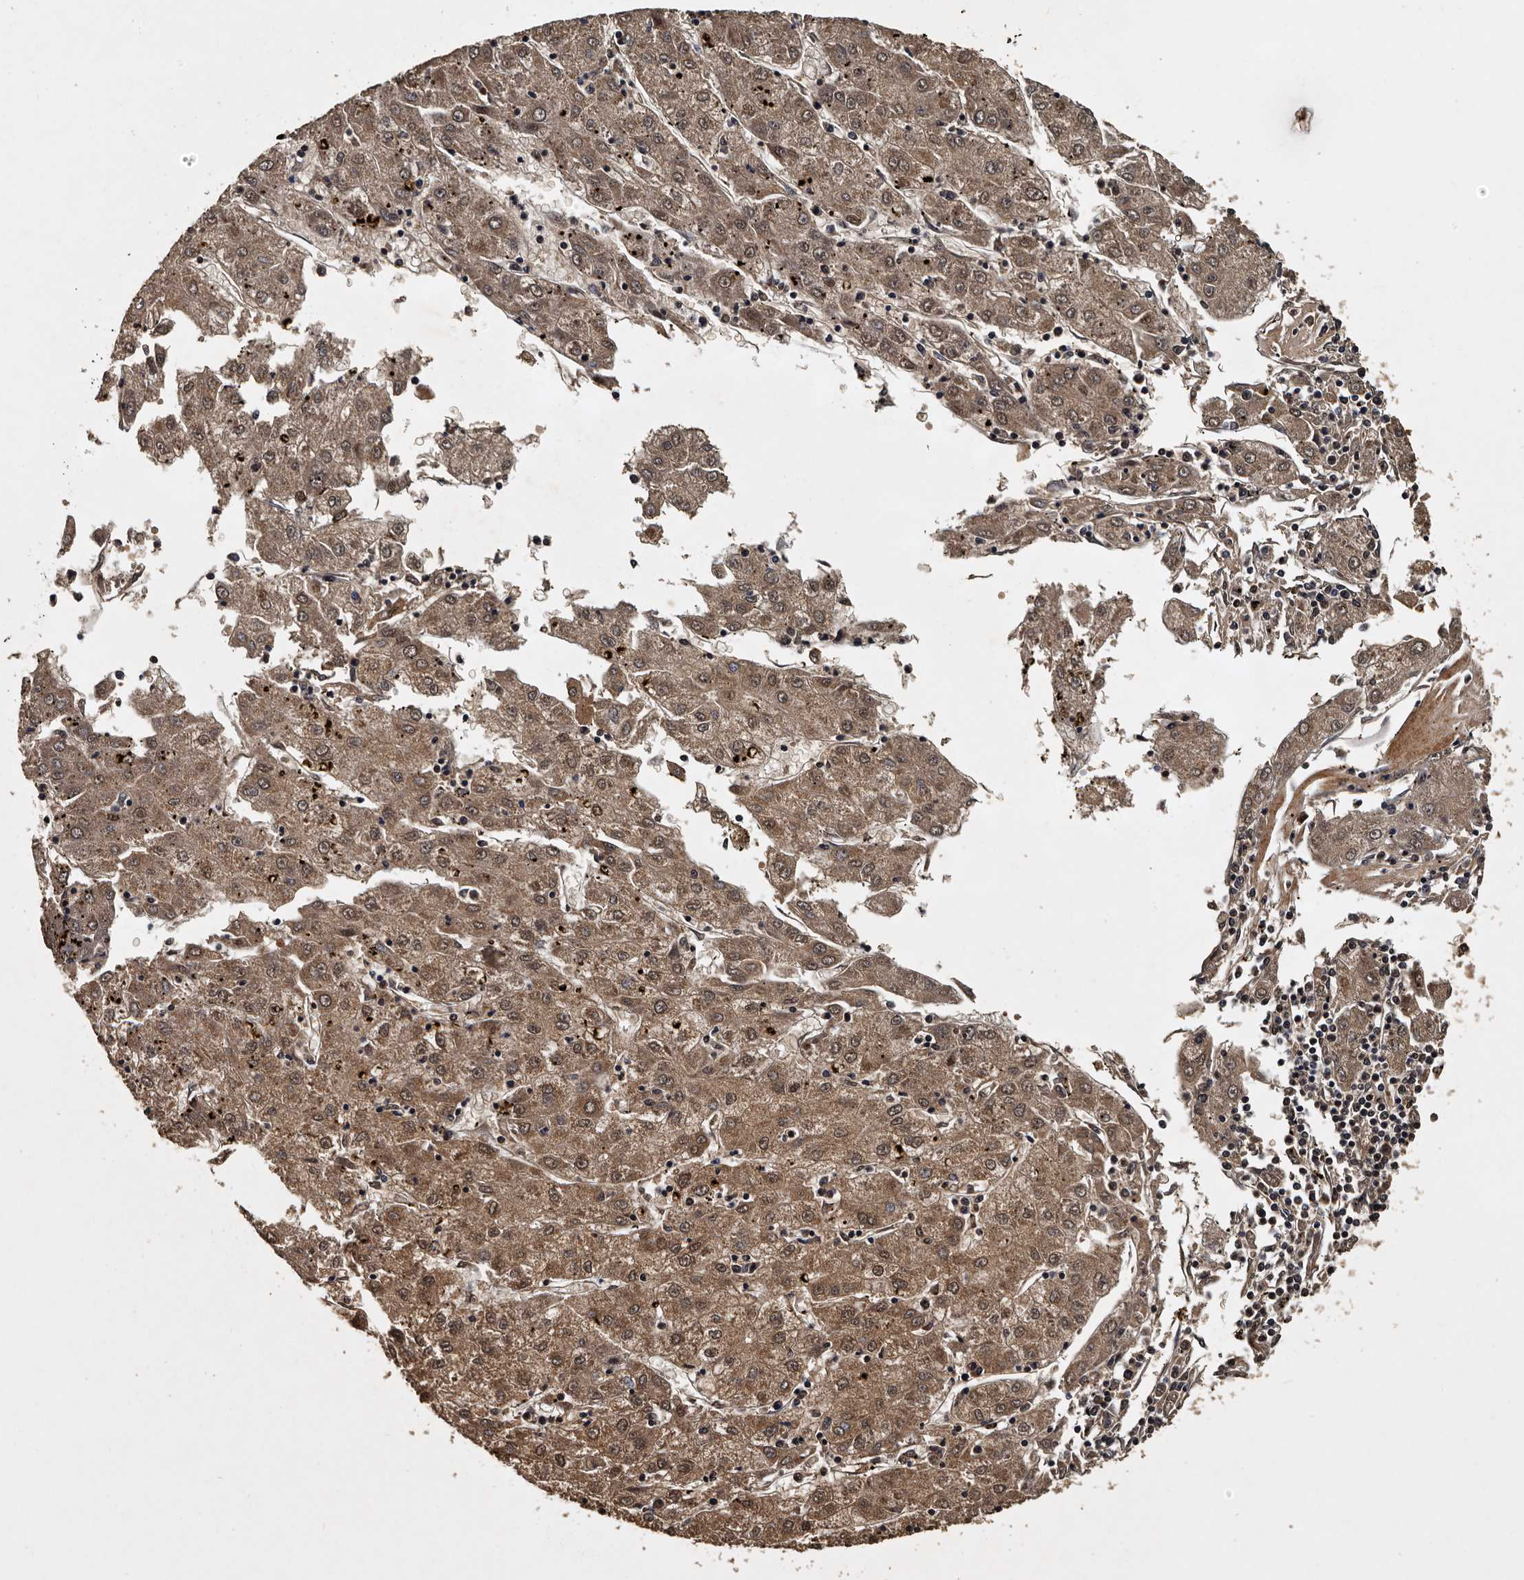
{"staining": {"intensity": "moderate", "quantity": ">75%", "location": "cytoplasmic/membranous,nuclear"}, "tissue": "liver cancer", "cell_type": "Tumor cells", "image_type": "cancer", "snomed": [{"axis": "morphology", "description": "Carcinoma, Hepatocellular, NOS"}, {"axis": "topography", "description": "Liver"}], "caption": "Liver cancer stained with a protein marker demonstrates moderate staining in tumor cells.", "gene": "CPNE3", "patient": {"sex": "male", "age": 72}}